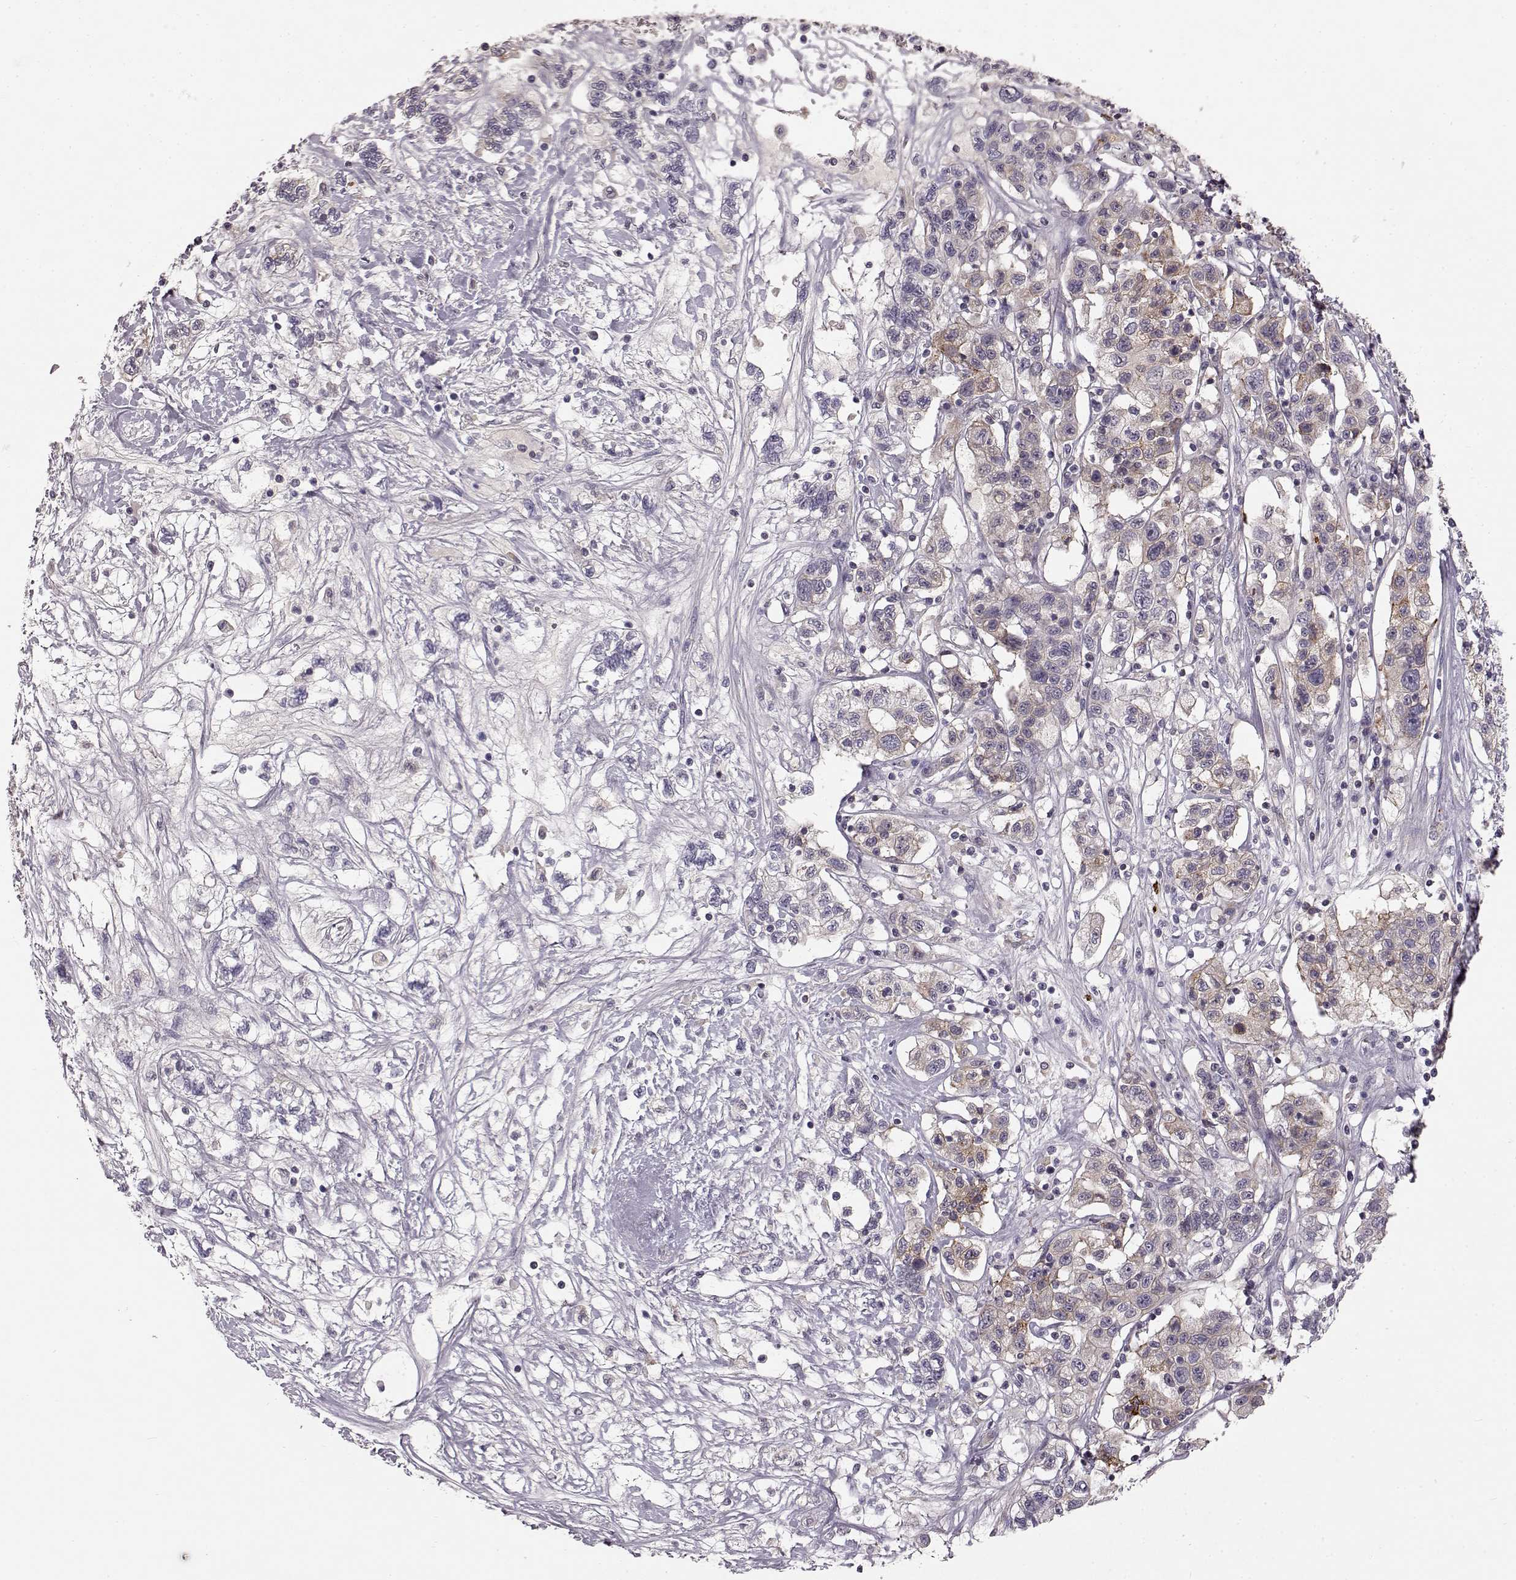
{"staining": {"intensity": "weak", "quantity": "<25%", "location": "cytoplasmic/membranous"}, "tissue": "liver cancer", "cell_type": "Tumor cells", "image_type": "cancer", "snomed": [{"axis": "morphology", "description": "Adenocarcinoma, NOS"}, {"axis": "morphology", "description": "Cholangiocarcinoma"}, {"axis": "topography", "description": "Liver"}], "caption": "Tumor cells show no significant positivity in liver cancer. (Immunohistochemistry, brightfield microscopy, high magnification).", "gene": "CCNF", "patient": {"sex": "male", "age": 64}}